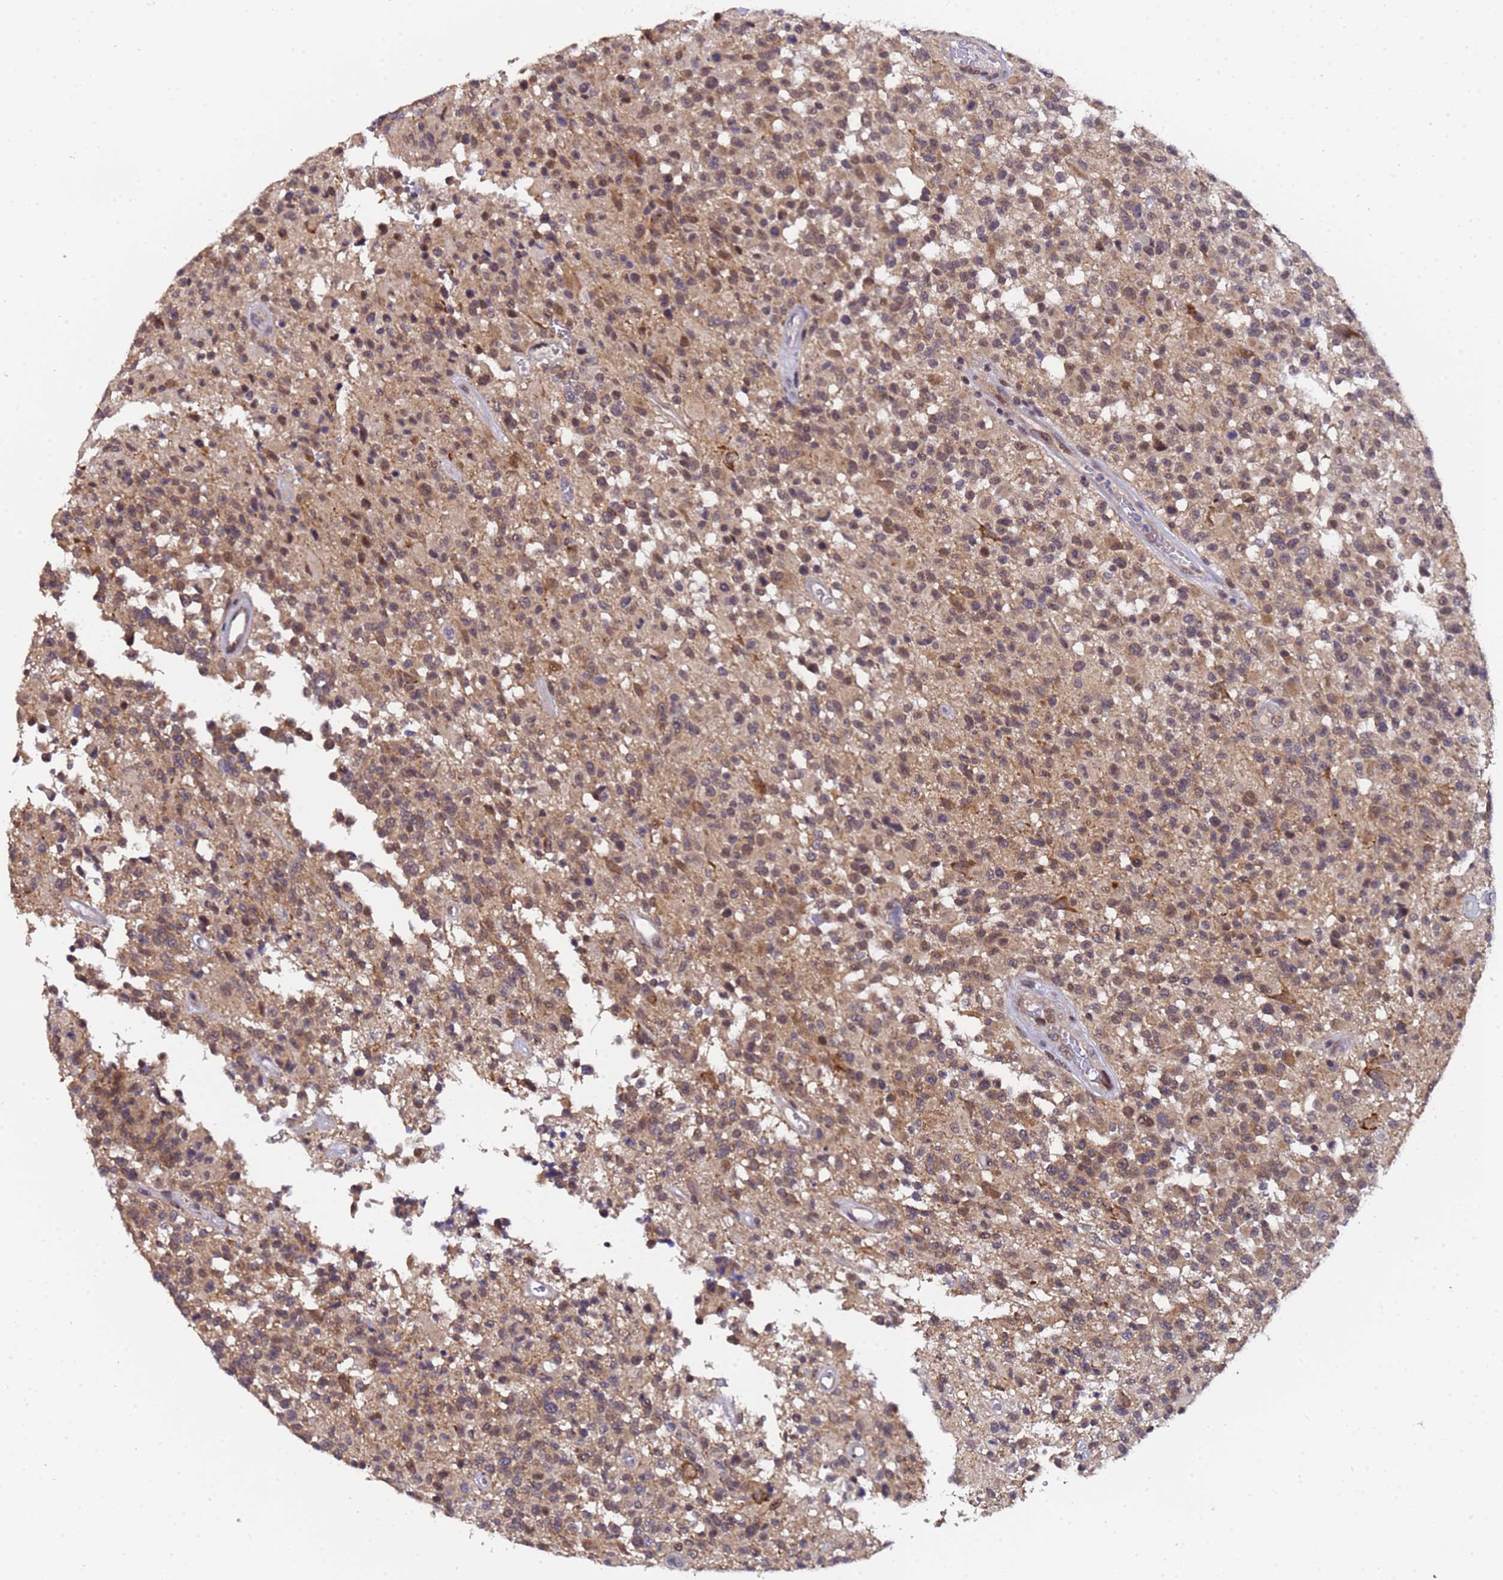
{"staining": {"intensity": "moderate", "quantity": ">75%", "location": "cytoplasmic/membranous,nuclear"}, "tissue": "glioma", "cell_type": "Tumor cells", "image_type": "cancer", "snomed": [{"axis": "morphology", "description": "Glioma, malignant, High grade"}, {"axis": "morphology", "description": "Glioblastoma, NOS"}, {"axis": "topography", "description": "Brain"}], "caption": "Immunohistochemistry micrograph of glioma stained for a protein (brown), which exhibits medium levels of moderate cytoplasmic/membranous and nuclear positivity in about >75% of tumor cells.", "gene": "ANAPC13", "patient": {"sex": "male", "age": 60}}